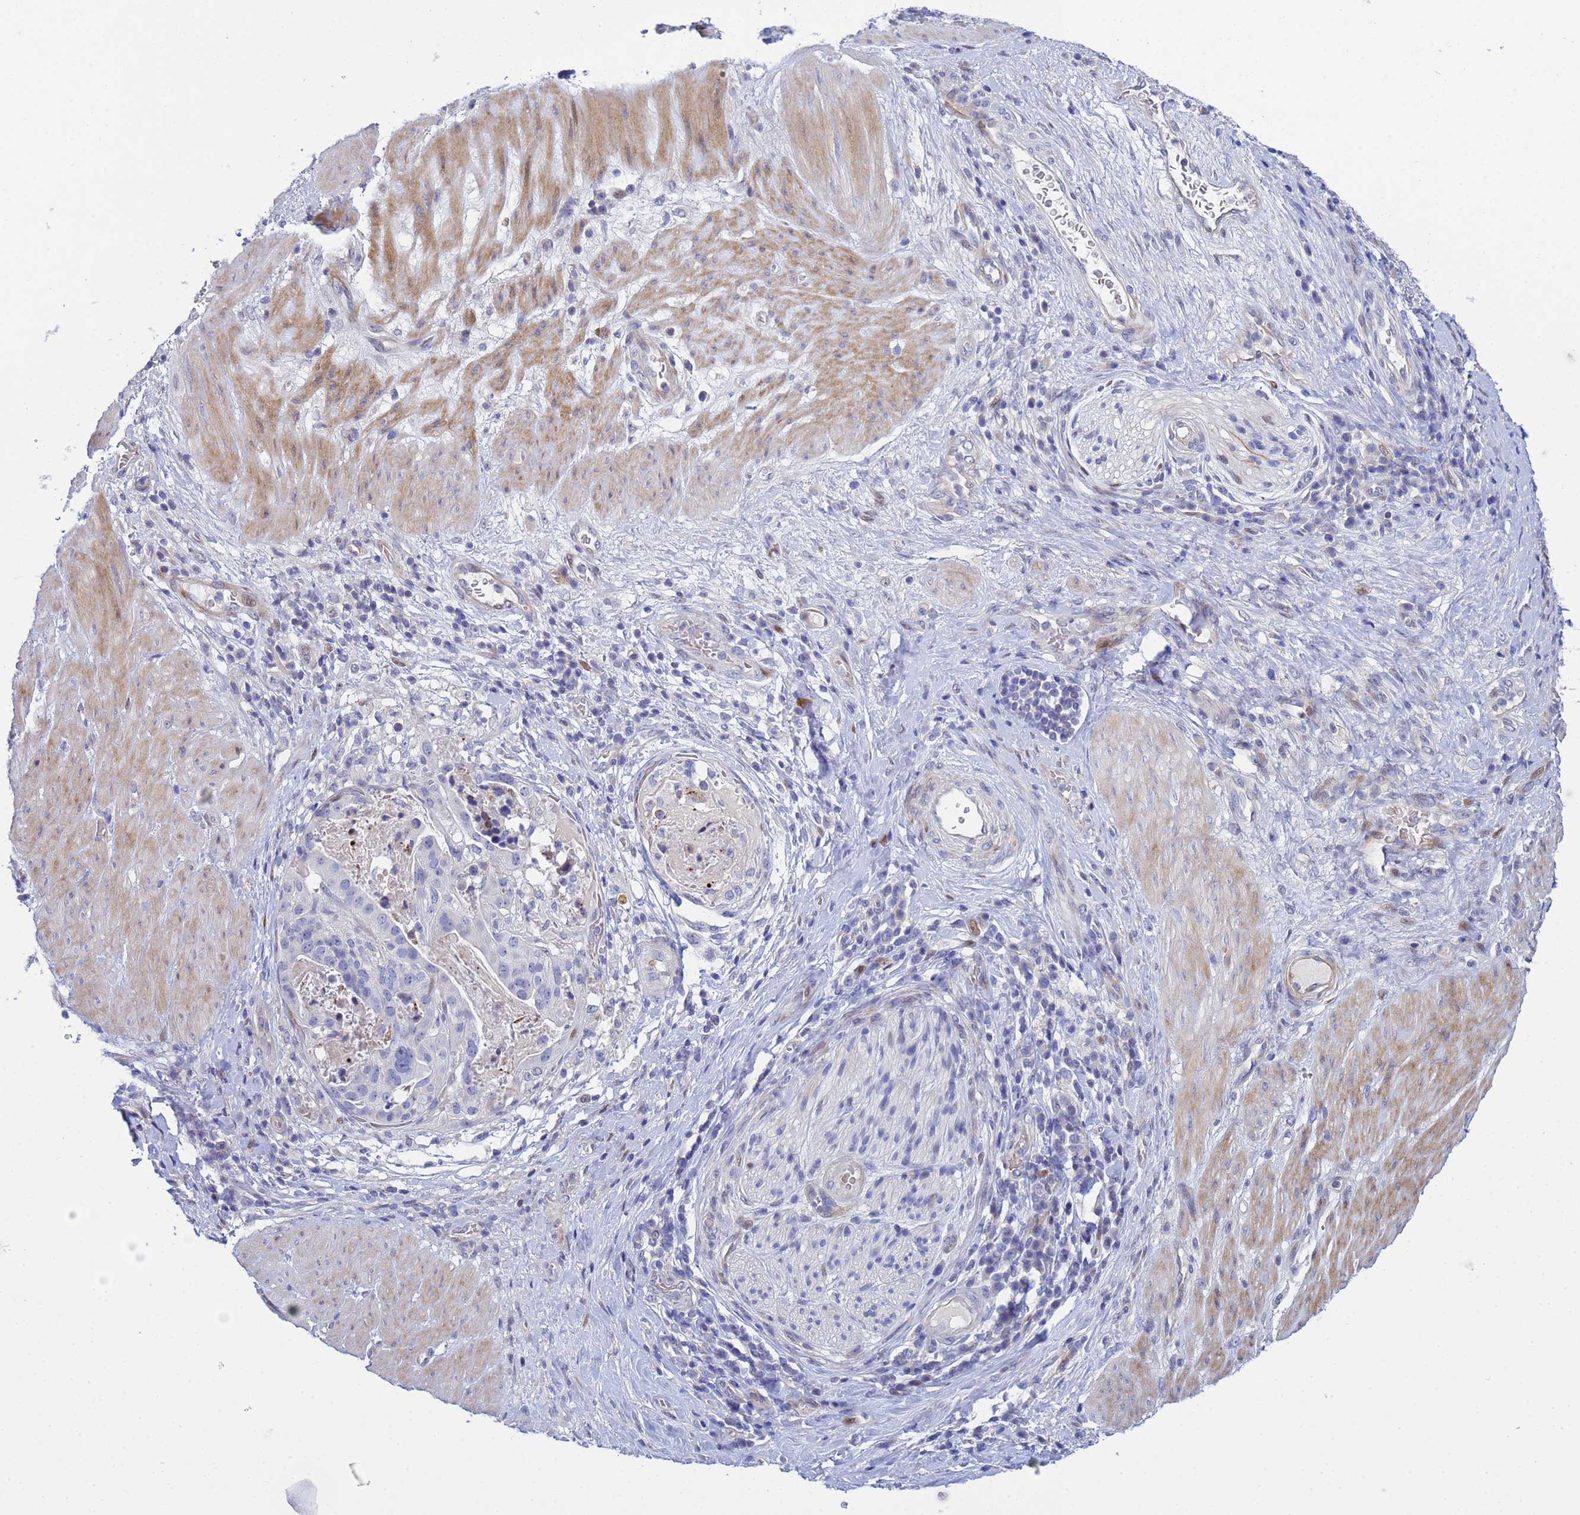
{"staining": {"intensity": "negative", "quantity": "none", "location": "none"}, "tissue": "stomach cancer", "cell_type": "Tumor cells", "image_type": "cancer", "snomed": [{"axis": "morphology", "description": "Adenocarcinoma, NOS"}, {"axis": "topography", "description": "Stomach"}], "caption": "The photomicrograph shows no staining of tumor cells in stomach cancer.", "gene": "PPP6R1", "patient": {"sex": "male", "age": 48}}